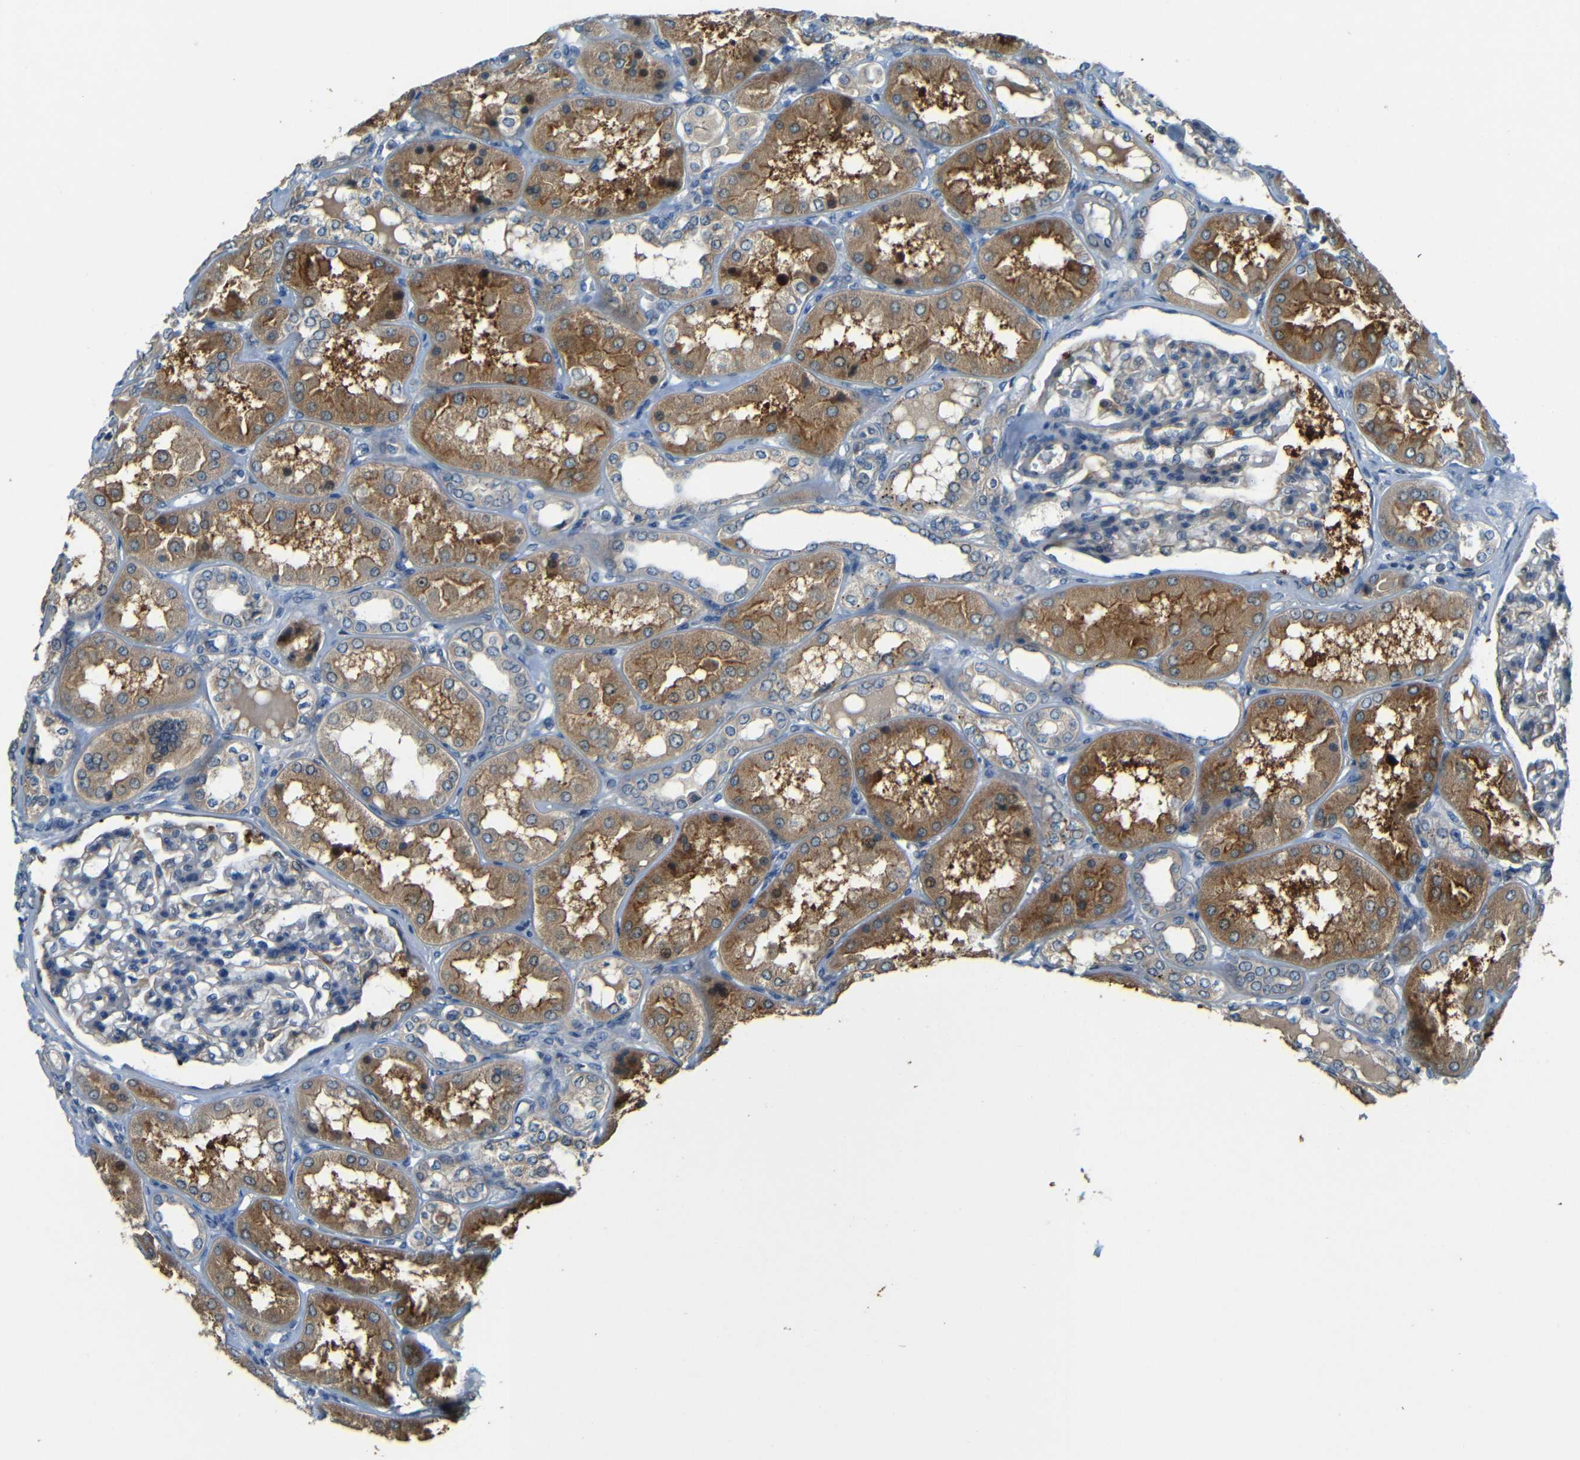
{"staining": {"intensity": "negative", "quantity": "none", "location": "none"}, "tissue": "kidney", "cell_type": "Cells in glomeruli", "image_type": "normal", "snomed": [{"axis": "morphology", "description": "Normal tissue, NOS"}, {"axis": "topography", "description": "Kidney"}], "caption": "Immunohistochemical staining of normal human kidney demonstrates no significant positivity in cells in glomeruli. (Brightfield microscopy of DAB immunohistochemistry at high magnification).", "gene": "FNDC3A", "patient": {"sex": "female", "age": 56}}